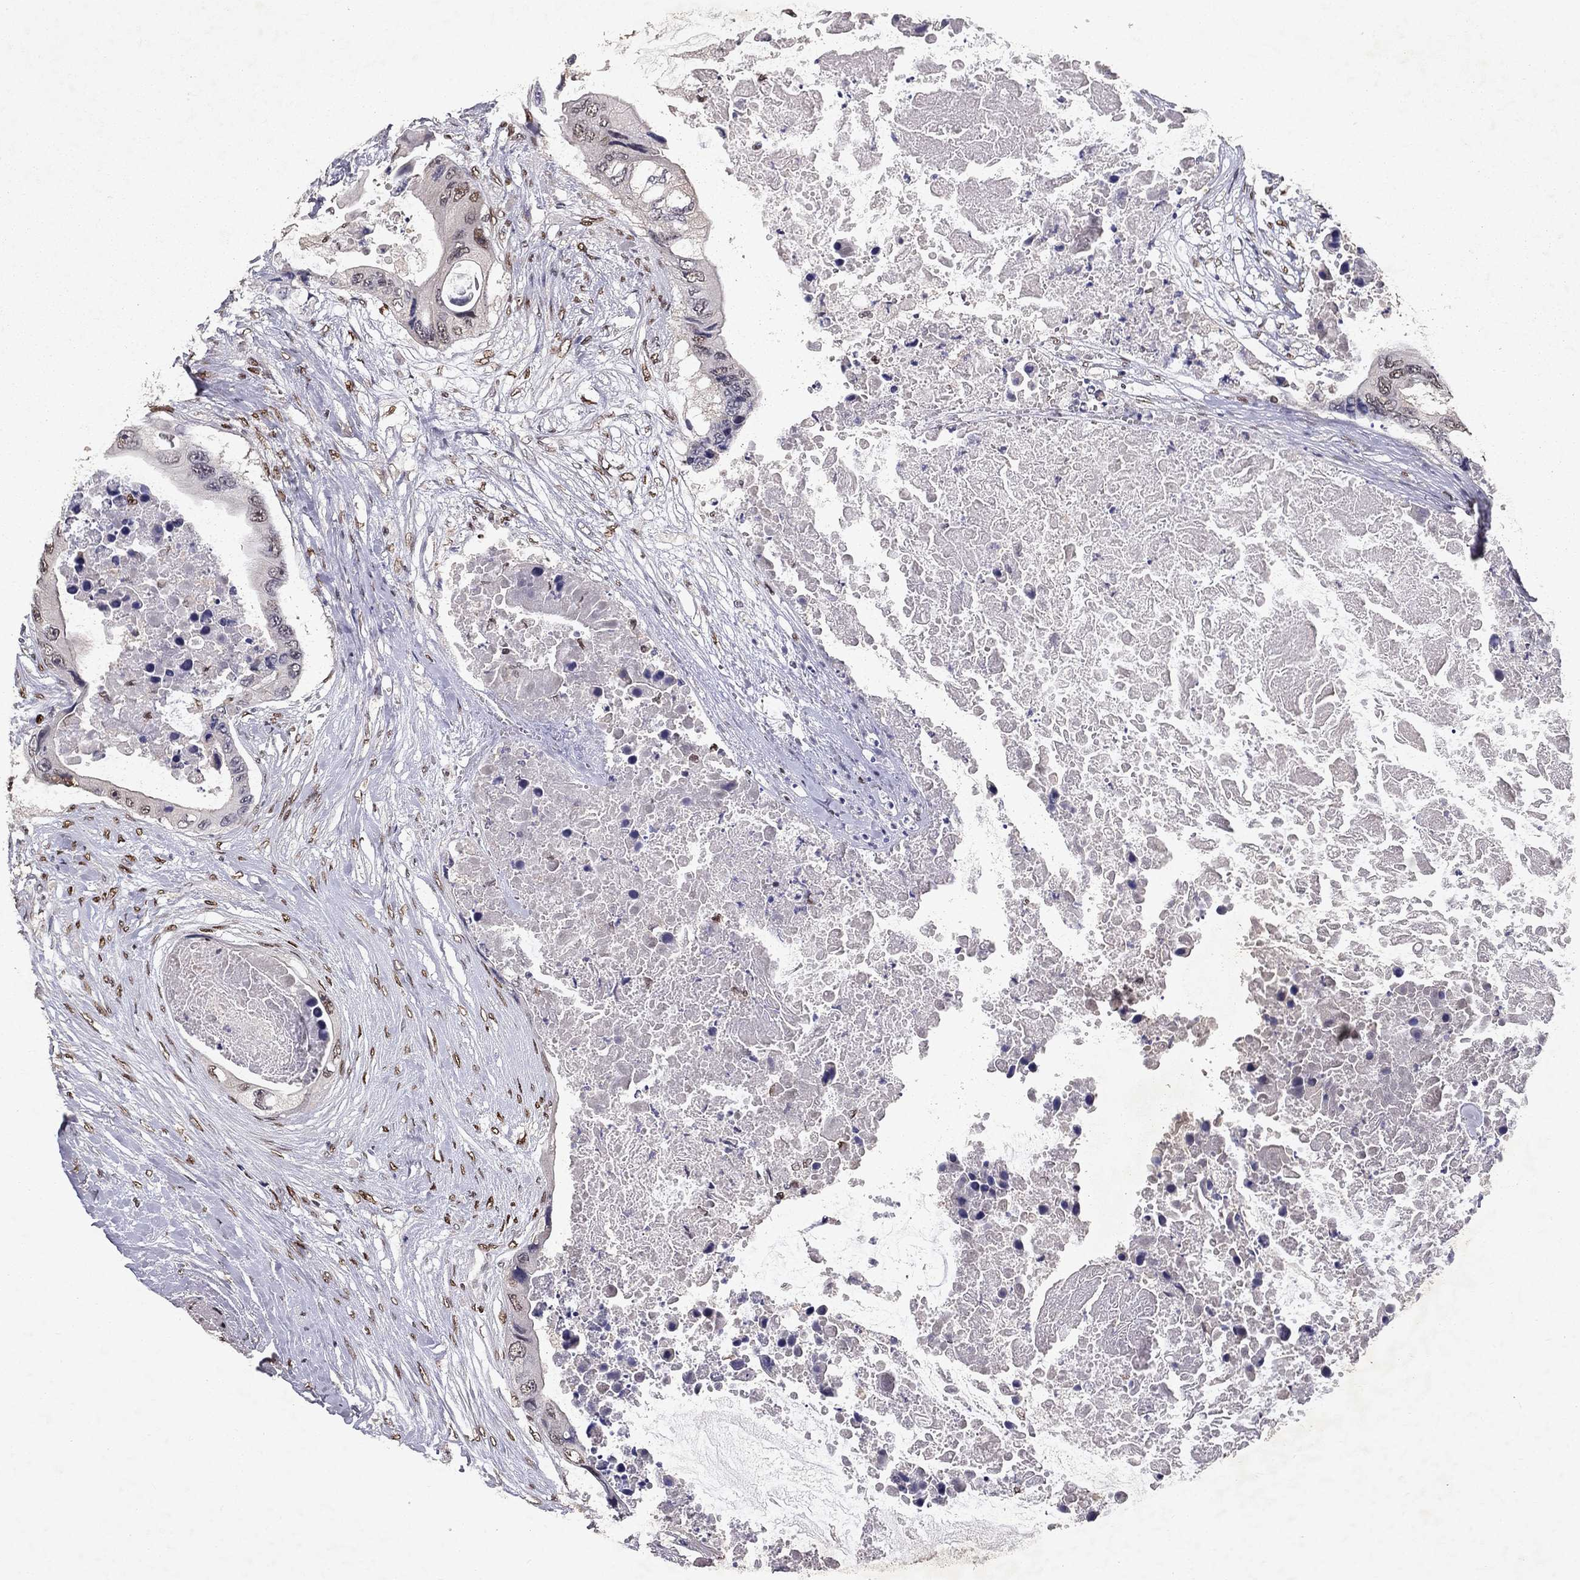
{"staining": {"intensity": "negative", "quantity": "none", "location": "none"}, "tissue": "colorectal cancer", "cell_type": "Tumor cells", "image_type": "cancer", "snomed": [{"axis": "morphology", "description": "Adenocarcinoma, NOS"}, {"axis": "topography", "description": "Rectum"}], "caption": "DAB (3,3'-diaminobenzidine) immunohistochemical staining of human colorectal cancer reveals no significant expression in tumor cells.", "gene": "CRTC1", "patient": {"sex": "male", "age": 63}}